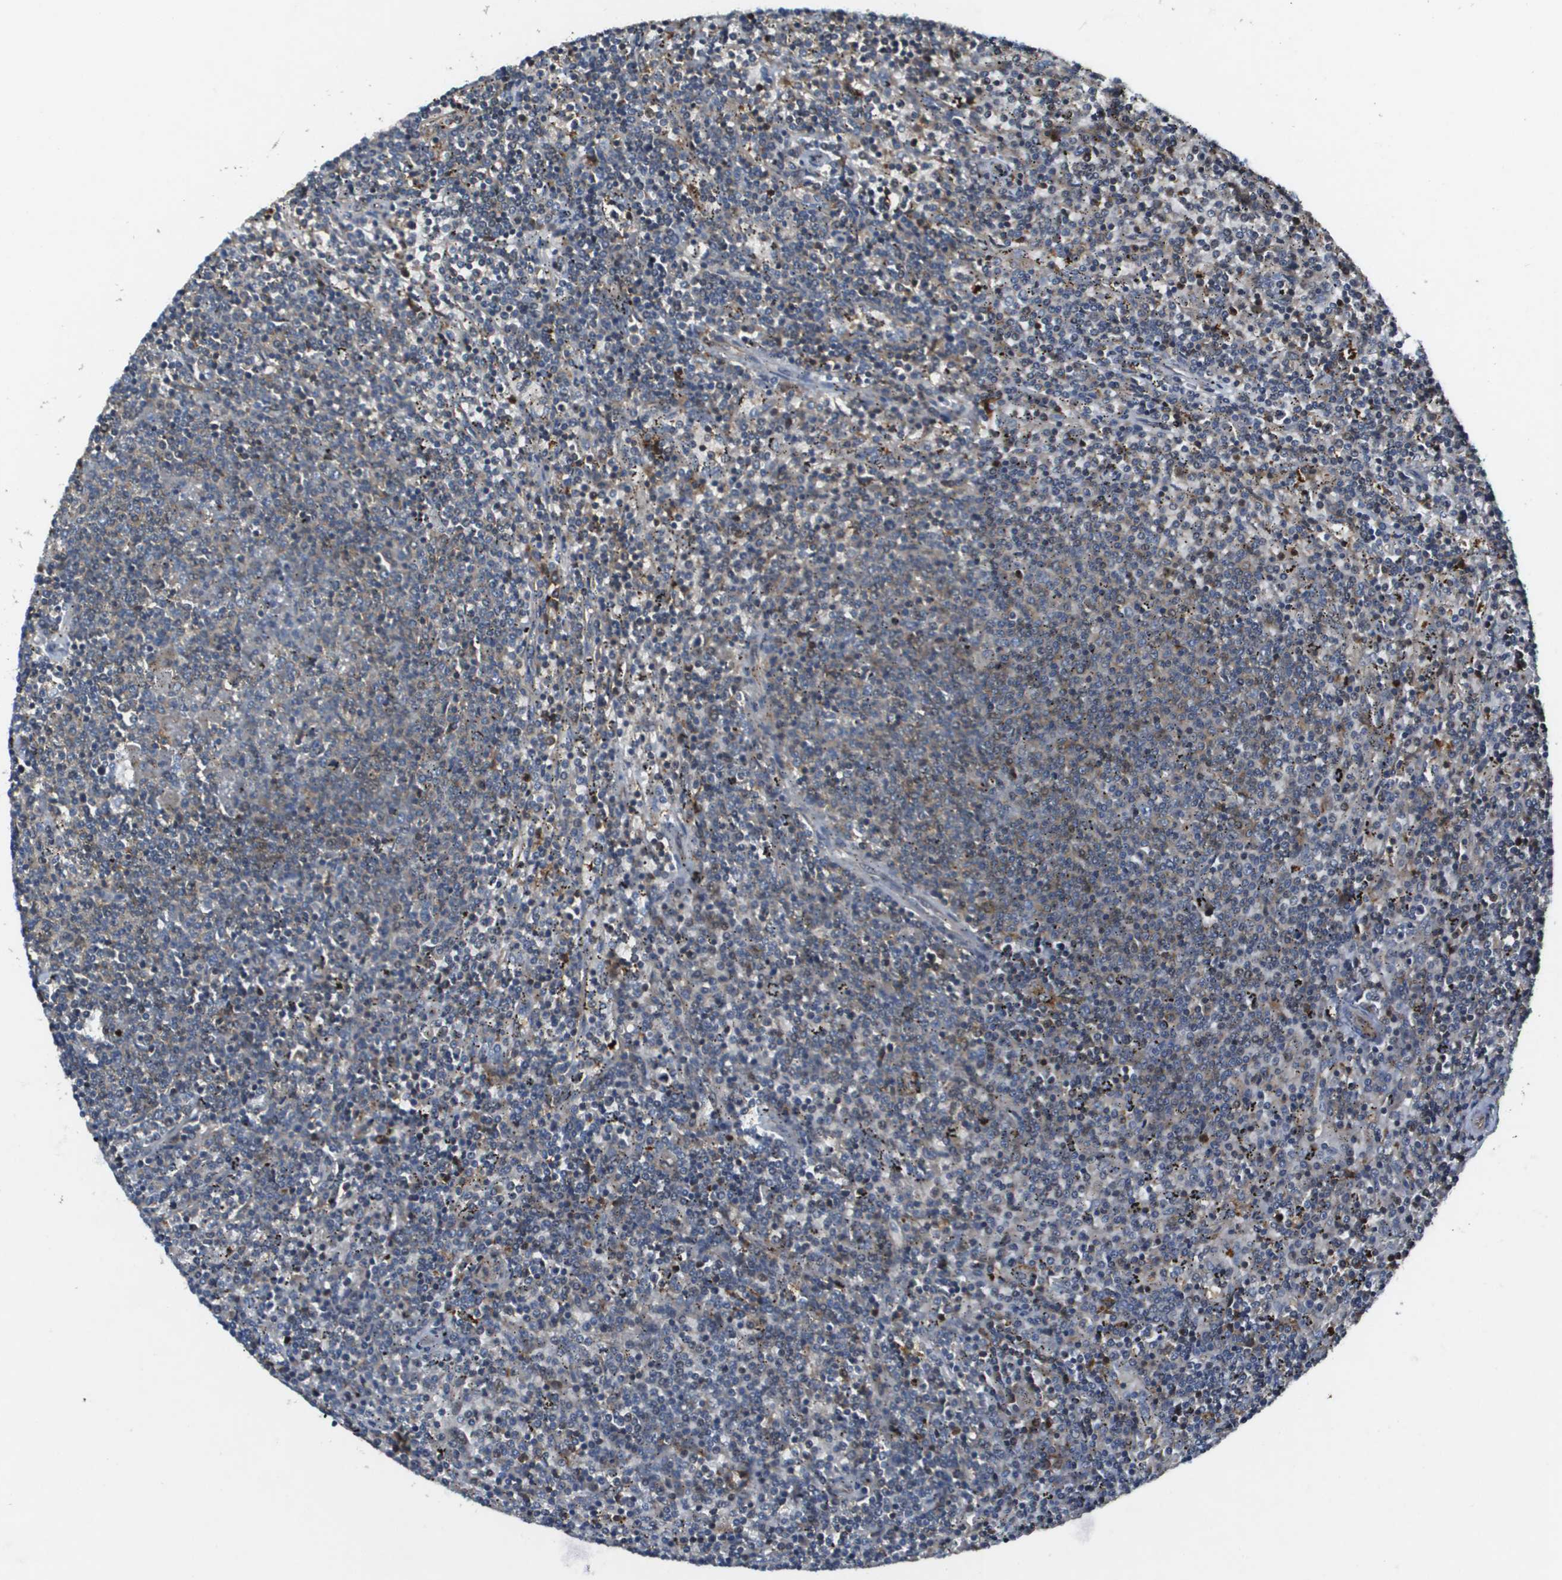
{"staining": {"intensity": "weak", "quantity": "<25%", "location": "cytoplasmic/membranous"}, "tissue": "lymphoma", "cell_type": "Tumor cells", "image_type": "cancer", "snomed": [{"axis": "morphology", "description": "Malignant lymphoma, non-Hodgkin's type, Low grade"}, {"axis": "topography", "description": "Spleen"}], "caption": "The immunohistochemistry (IHC) image has no significant positivity in tumor cells of low-grade malignant lymphoma, non-Hodgkin's type tissue.", "gene": "SCN4B", "patient": {"sex": "female", "age": 50}}